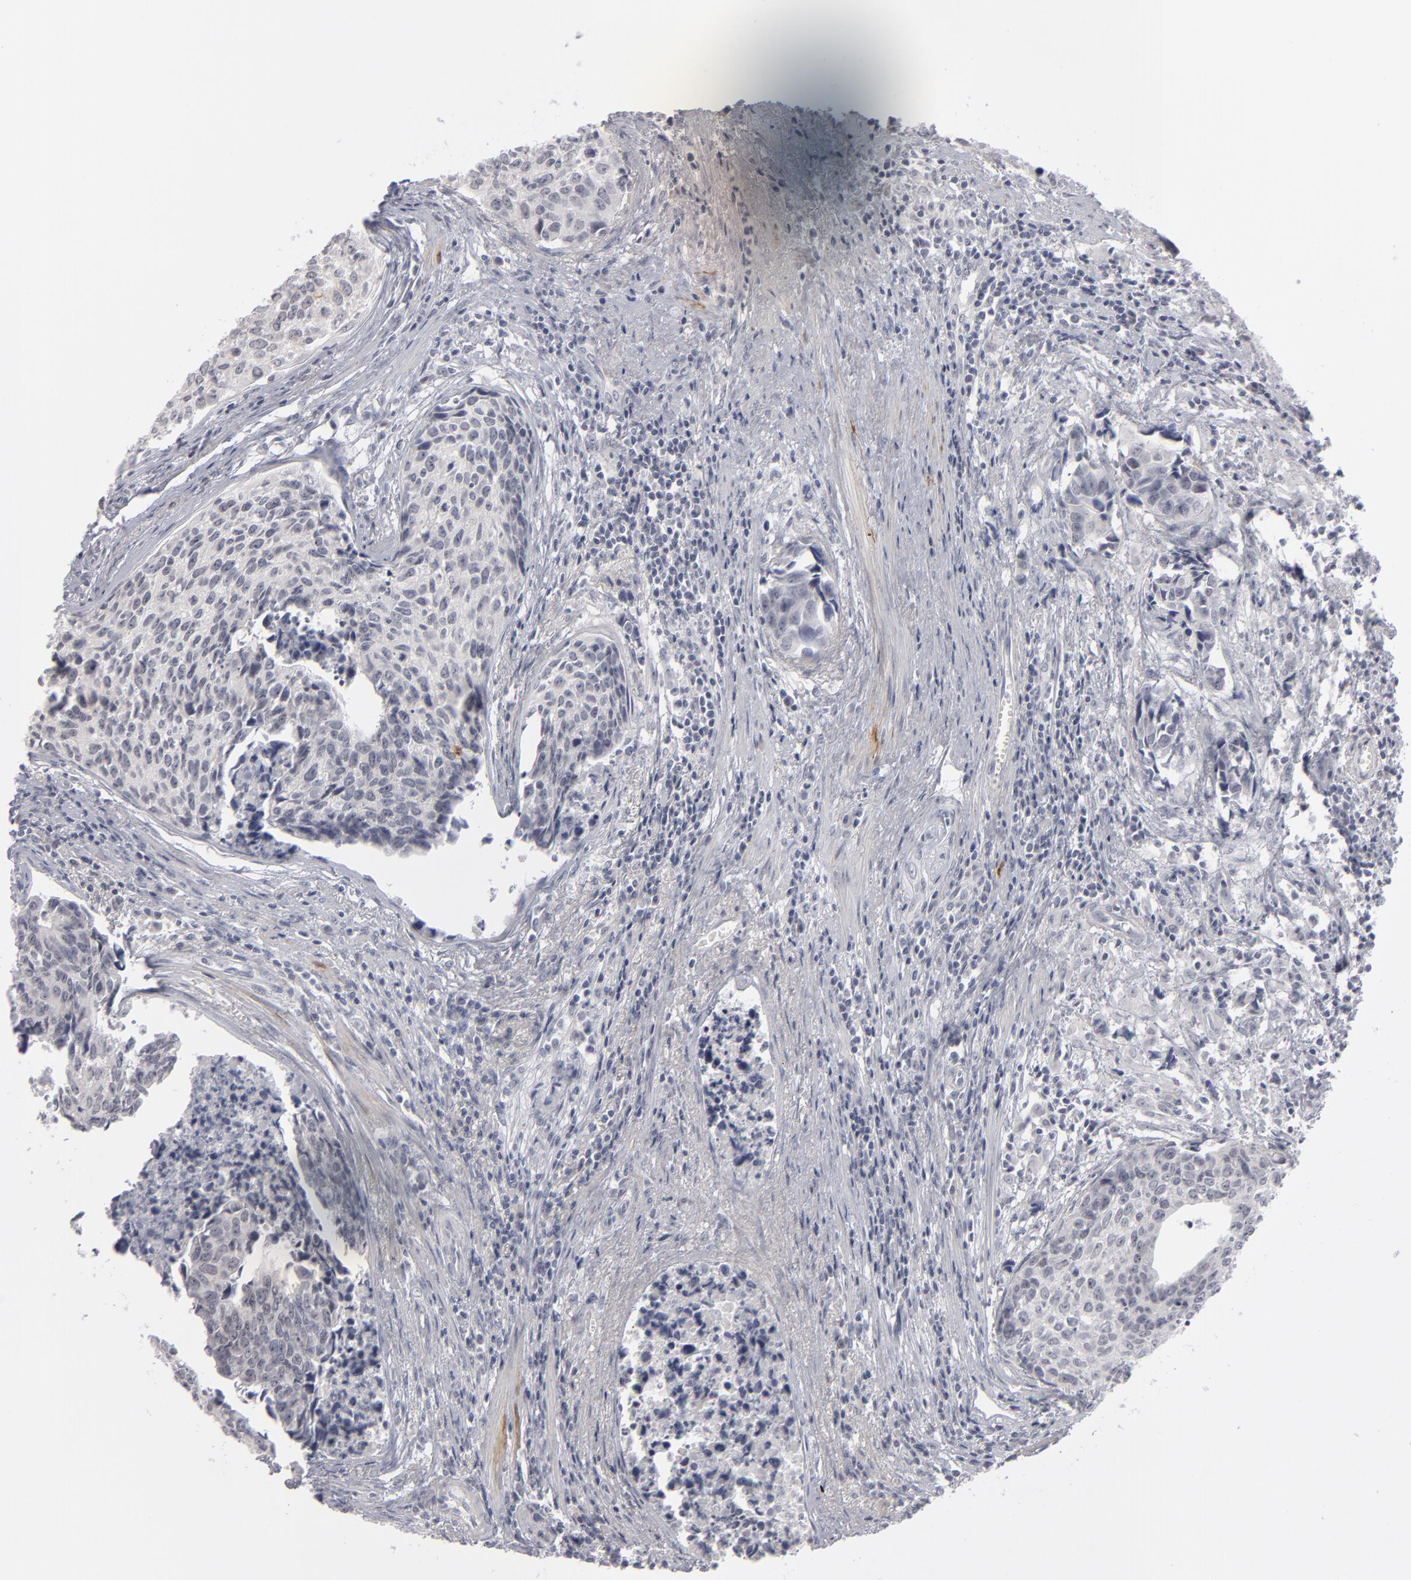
{"staining": {"intensity": "negative", "quantity": "none", "location": "none"}, "tissue": "urothelial cancer", "cell_type": "Tumor cells", "image_type": "cancer", "snomed": [{"axis": "morphology", "description": "Urothelial carcinoma, High grade"}, {"axis": "topography", "description": "Urinary bladder"}], "caption": "This is an immunohistochemistry (IHC) micrograph of urothelial carcinoma (high-grade). There is no positivity in tumor cells.", "gene": "KIAA1210", "patient": {"sex": "male", "age": 81}}